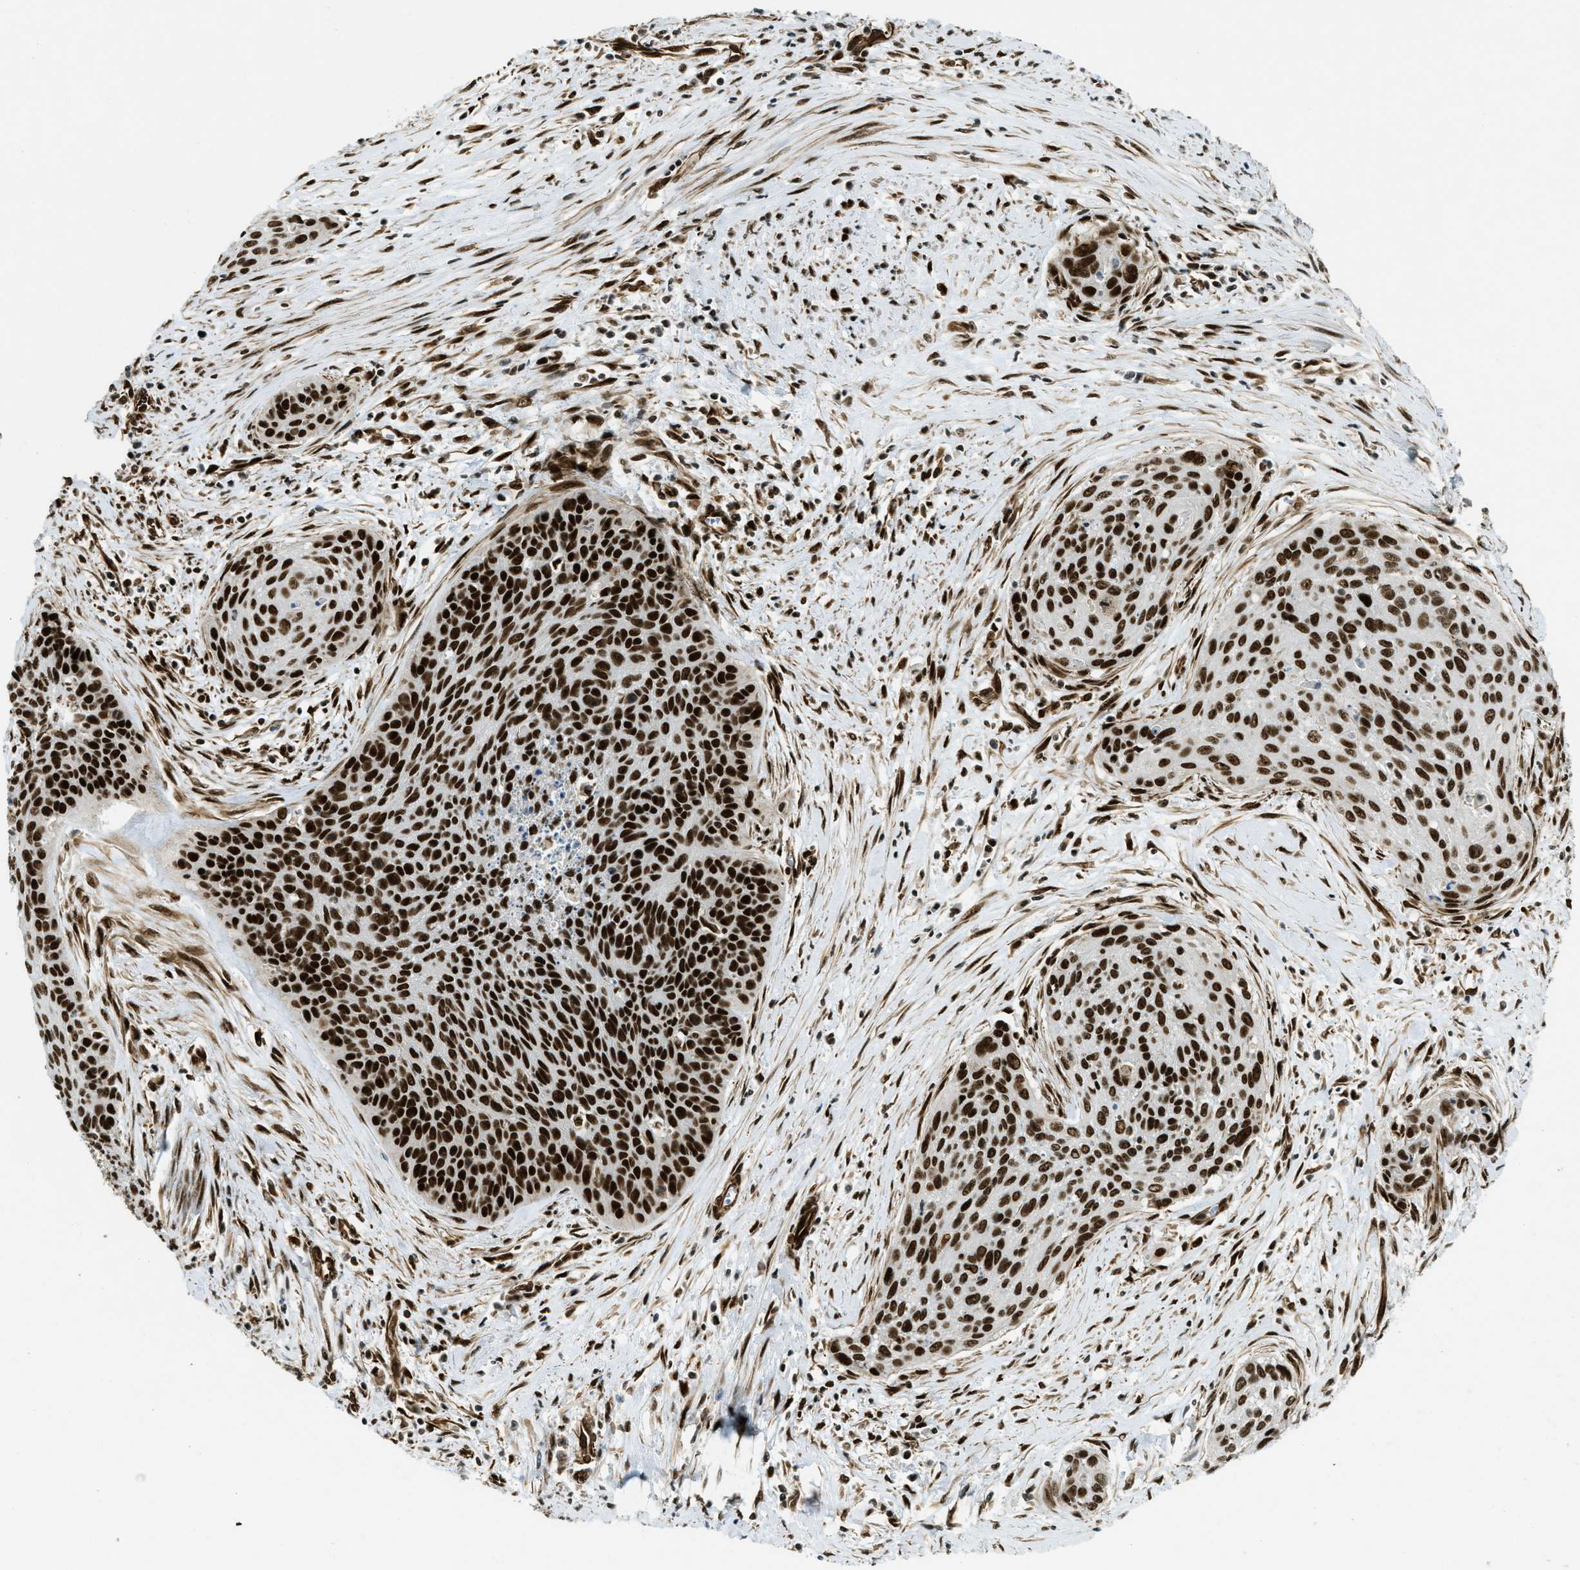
{"staining": {"intensity": "strong", "quantity": ">75%", "location": "nuclear"}, "tissue": "cervical cancer", "cell_type": "Tumor cells", "image_type": "cancer", "snomed": [{"axis": "morphology", "description": "Squamous cell carcinoma, NOS"}, {"axis": "topography", "description": "Cervix"}], "caption": "Human cervical cancer (squamous cell carcinoma) stained with a protein marker reveals strong staining in tumor cells.", "gene": "ZFR", "patient": {"sex": "female", "age": 55}}